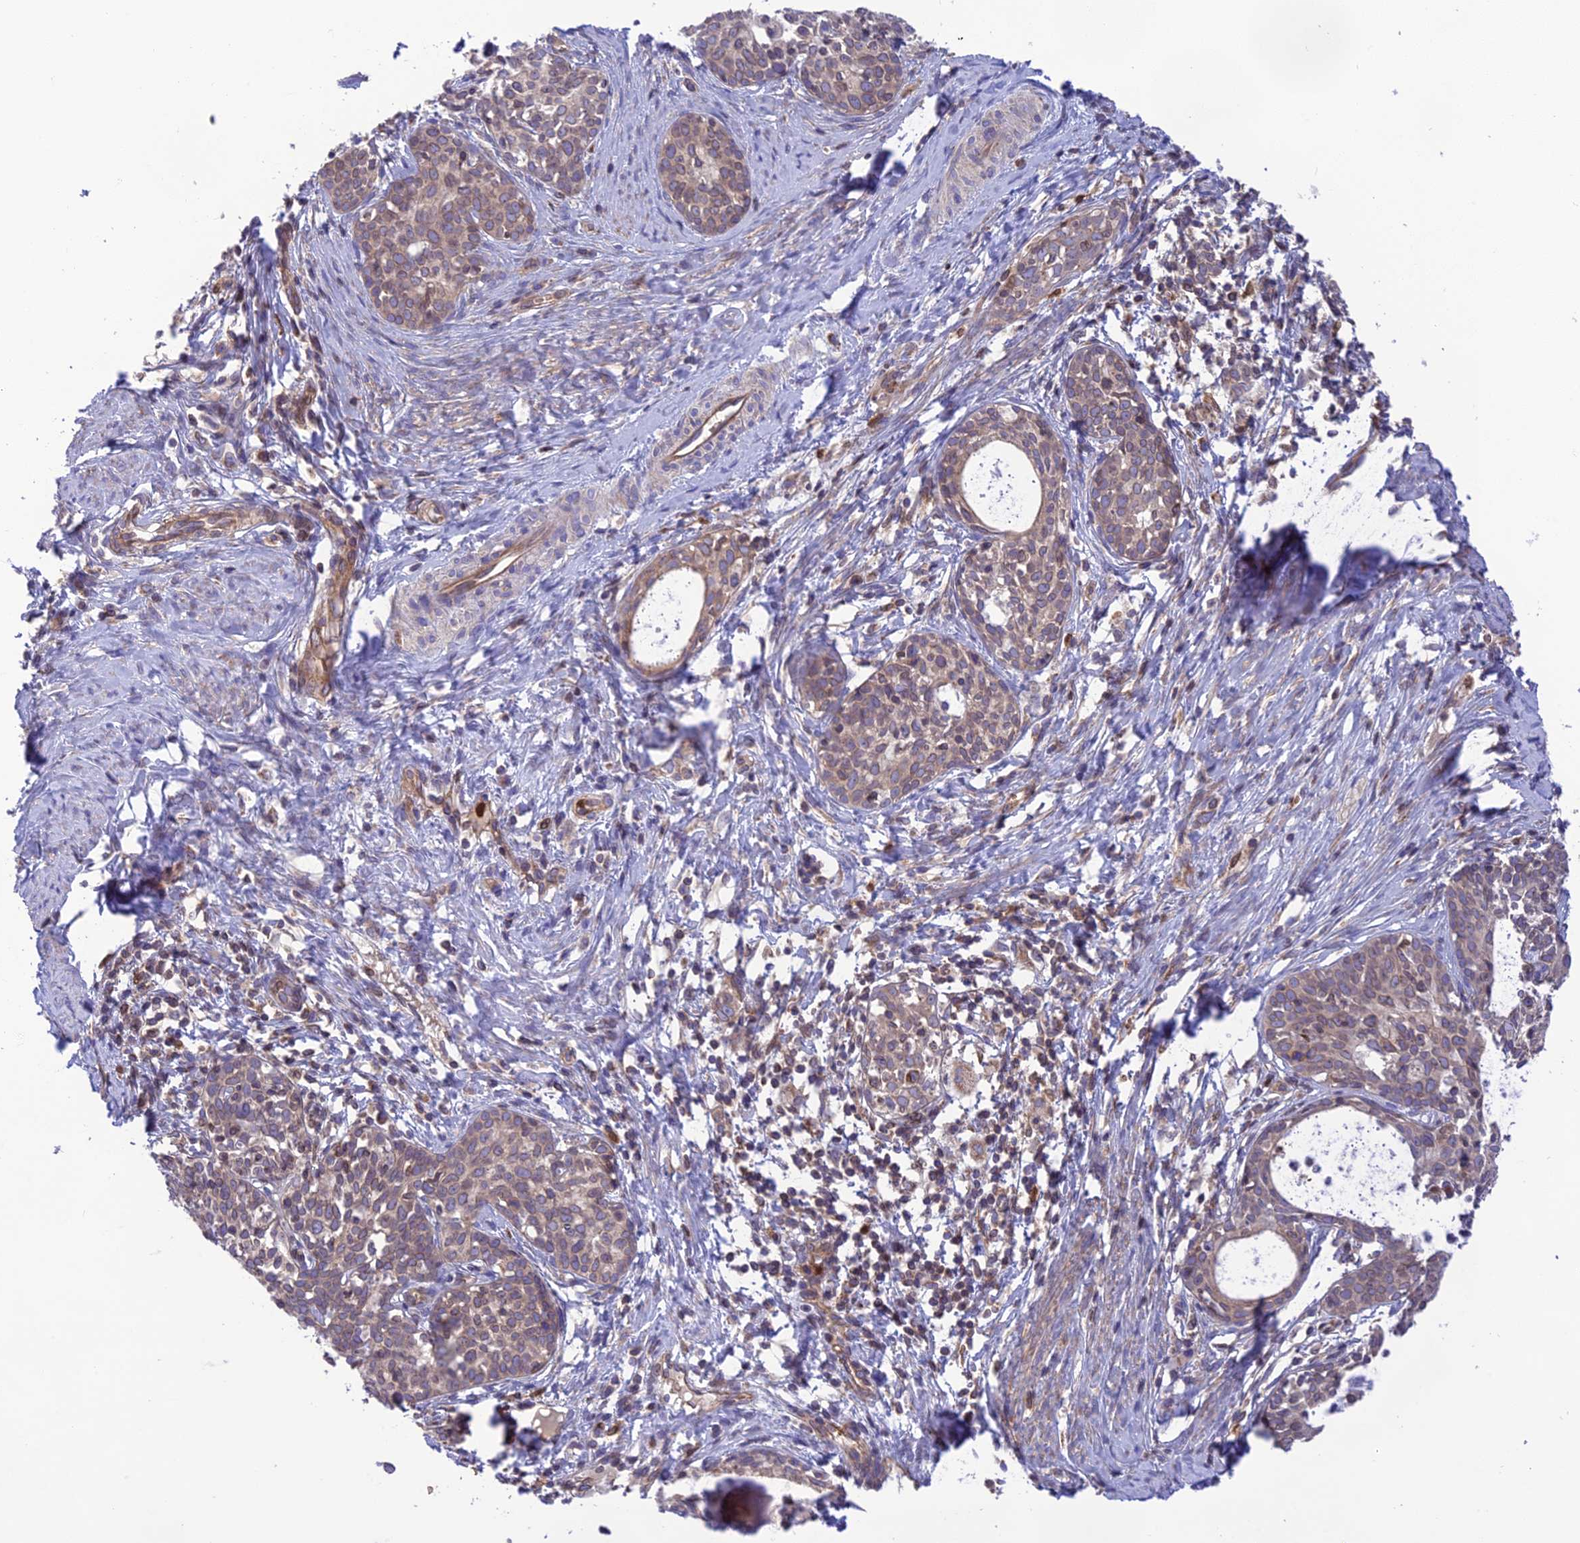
{"staining": {"intensity": "weak", "quantity": "25%-75%", "location": "cytoplasmic/membranous"}, "tissue": "cervical cancer", "cell_type": "Tumor cells", "image_type": "cancer", "snomed": [{"axis": "morphology", "description": "Squamous cell carcinoma, NOS"}, {"axis": "topography", "description": "Cervix"}], "caption": "This is a histology image of immunohistochemistry staining of cervical cancer, which shows weak expression in the cytoplasmic/membranous of tumor cells.", "gene": "PKHD1L1", "patient": {"sex": "female", "age": 52}}